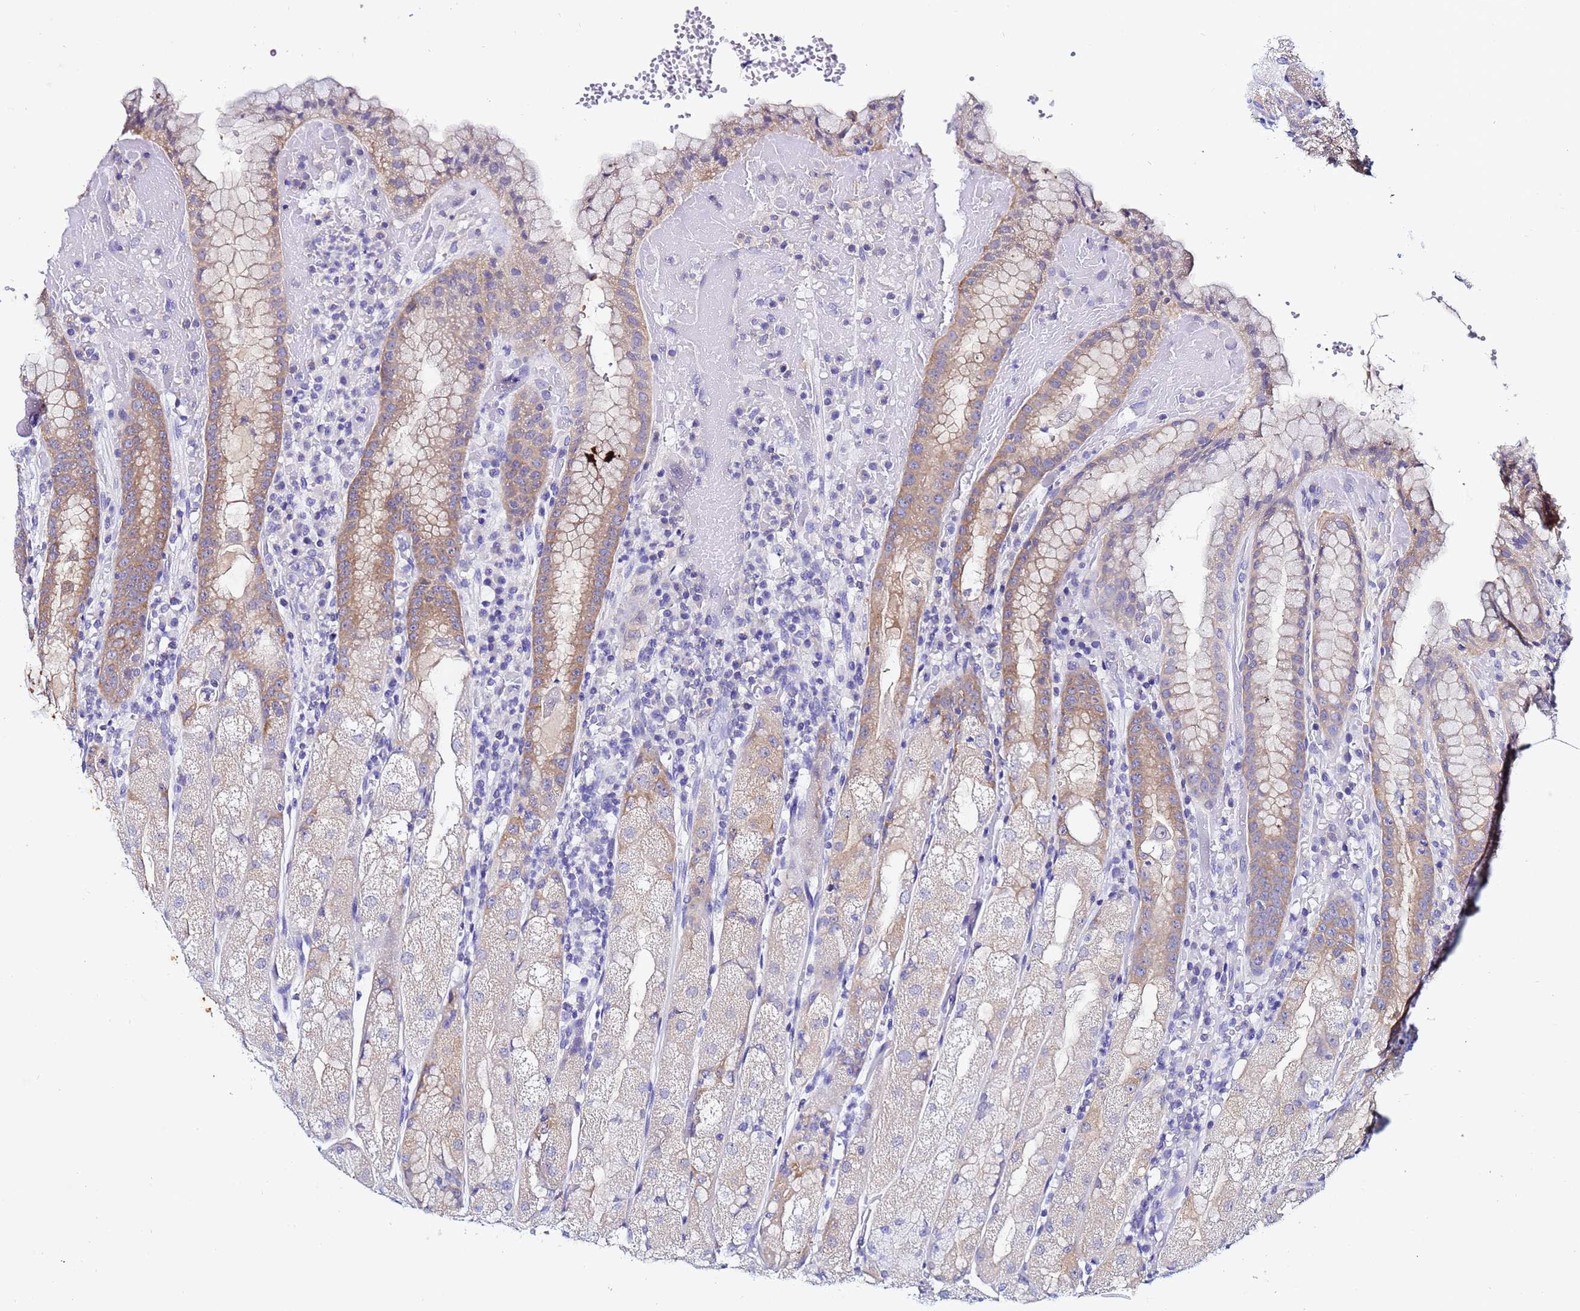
{"staining": {"intensity": "moderate", "quantity": "25%-75%", "location": "cytoplasmic/membranous"}, "tissue": "stomach", "cell_type": "Glandular cells", "image_type": "normal", "snomed": [{"axis": "morphology", "description": "Normal tissue, NOS"}, {"axis": "topography", "description": "Stomach, upper"}], "caption": "Immunohistochemical staining of benign stomach reveals medium levels of moderate cytoplasmic/membranous staining in approximately 25%-75% of glandular cells. The staining was performed using DAB, with brown indicating positive protein expression. Nuclei are stained blue with hematoxylin.", "gene": "LENG1", "patient": {"sex": "male", "age": 52}}